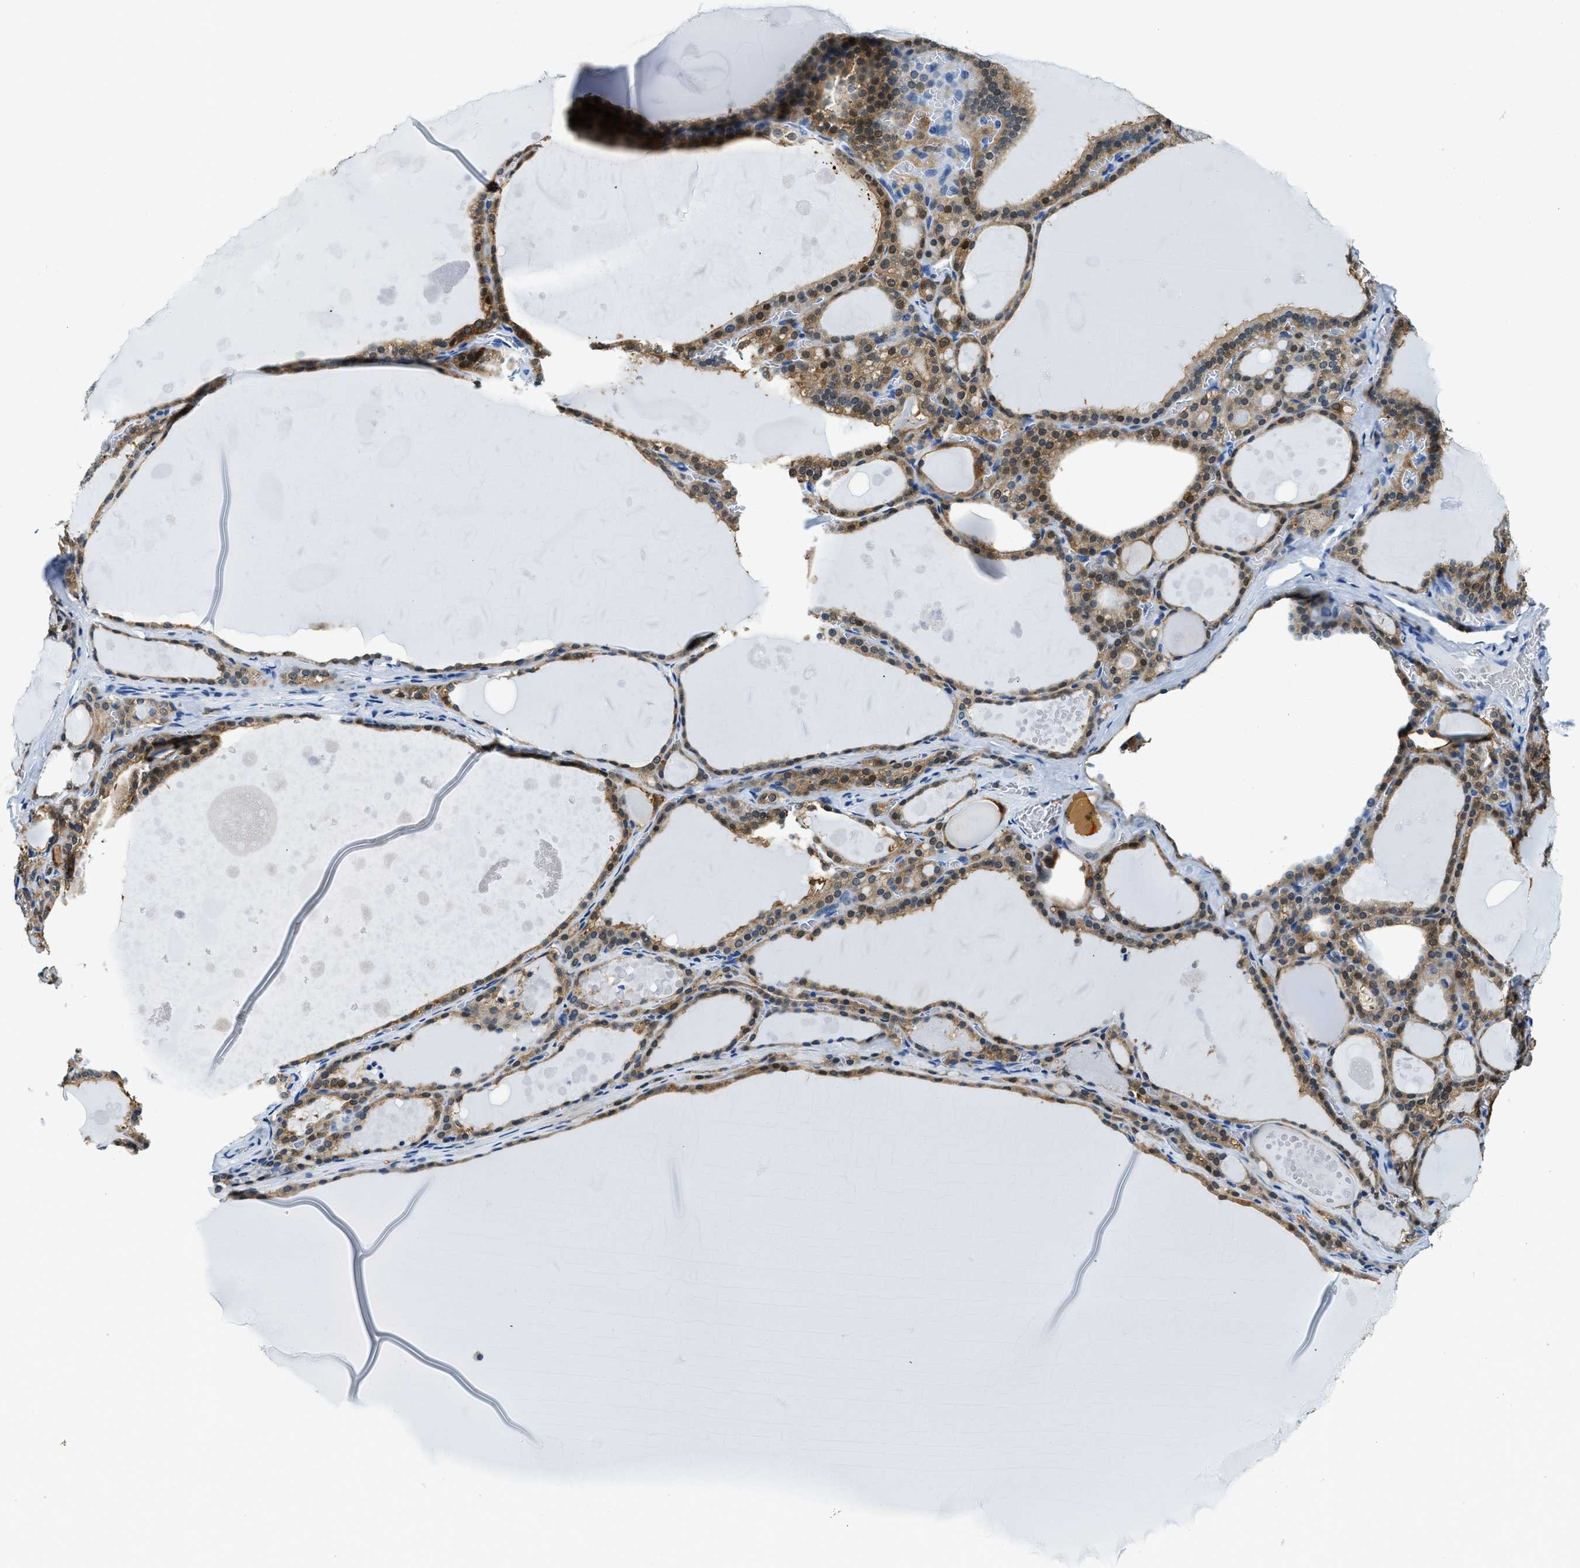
{"staining": {"intensity": "moderate", "quantity": ">75%", "location": "cytoplasmic/membranous,nuclear"}, "tissue": "thyroid gland", "cell_type": "Glandular cells", "image_type": "normal", "snomed": [{"axis": "morphology", "description": "Normal tissue, NOS"}, {"axis": "topography", "description": "Thyroid gland"}], "caption": "This histopathology image demonstrates immunohistochemistry staining of normal human thyroid gland, with medium moderate cytoplasmic/membranous,nuclear positivity in about >75% of glandular cells.", "gene": "CAPG", "patient": {"sex": "male", "age": 56}}